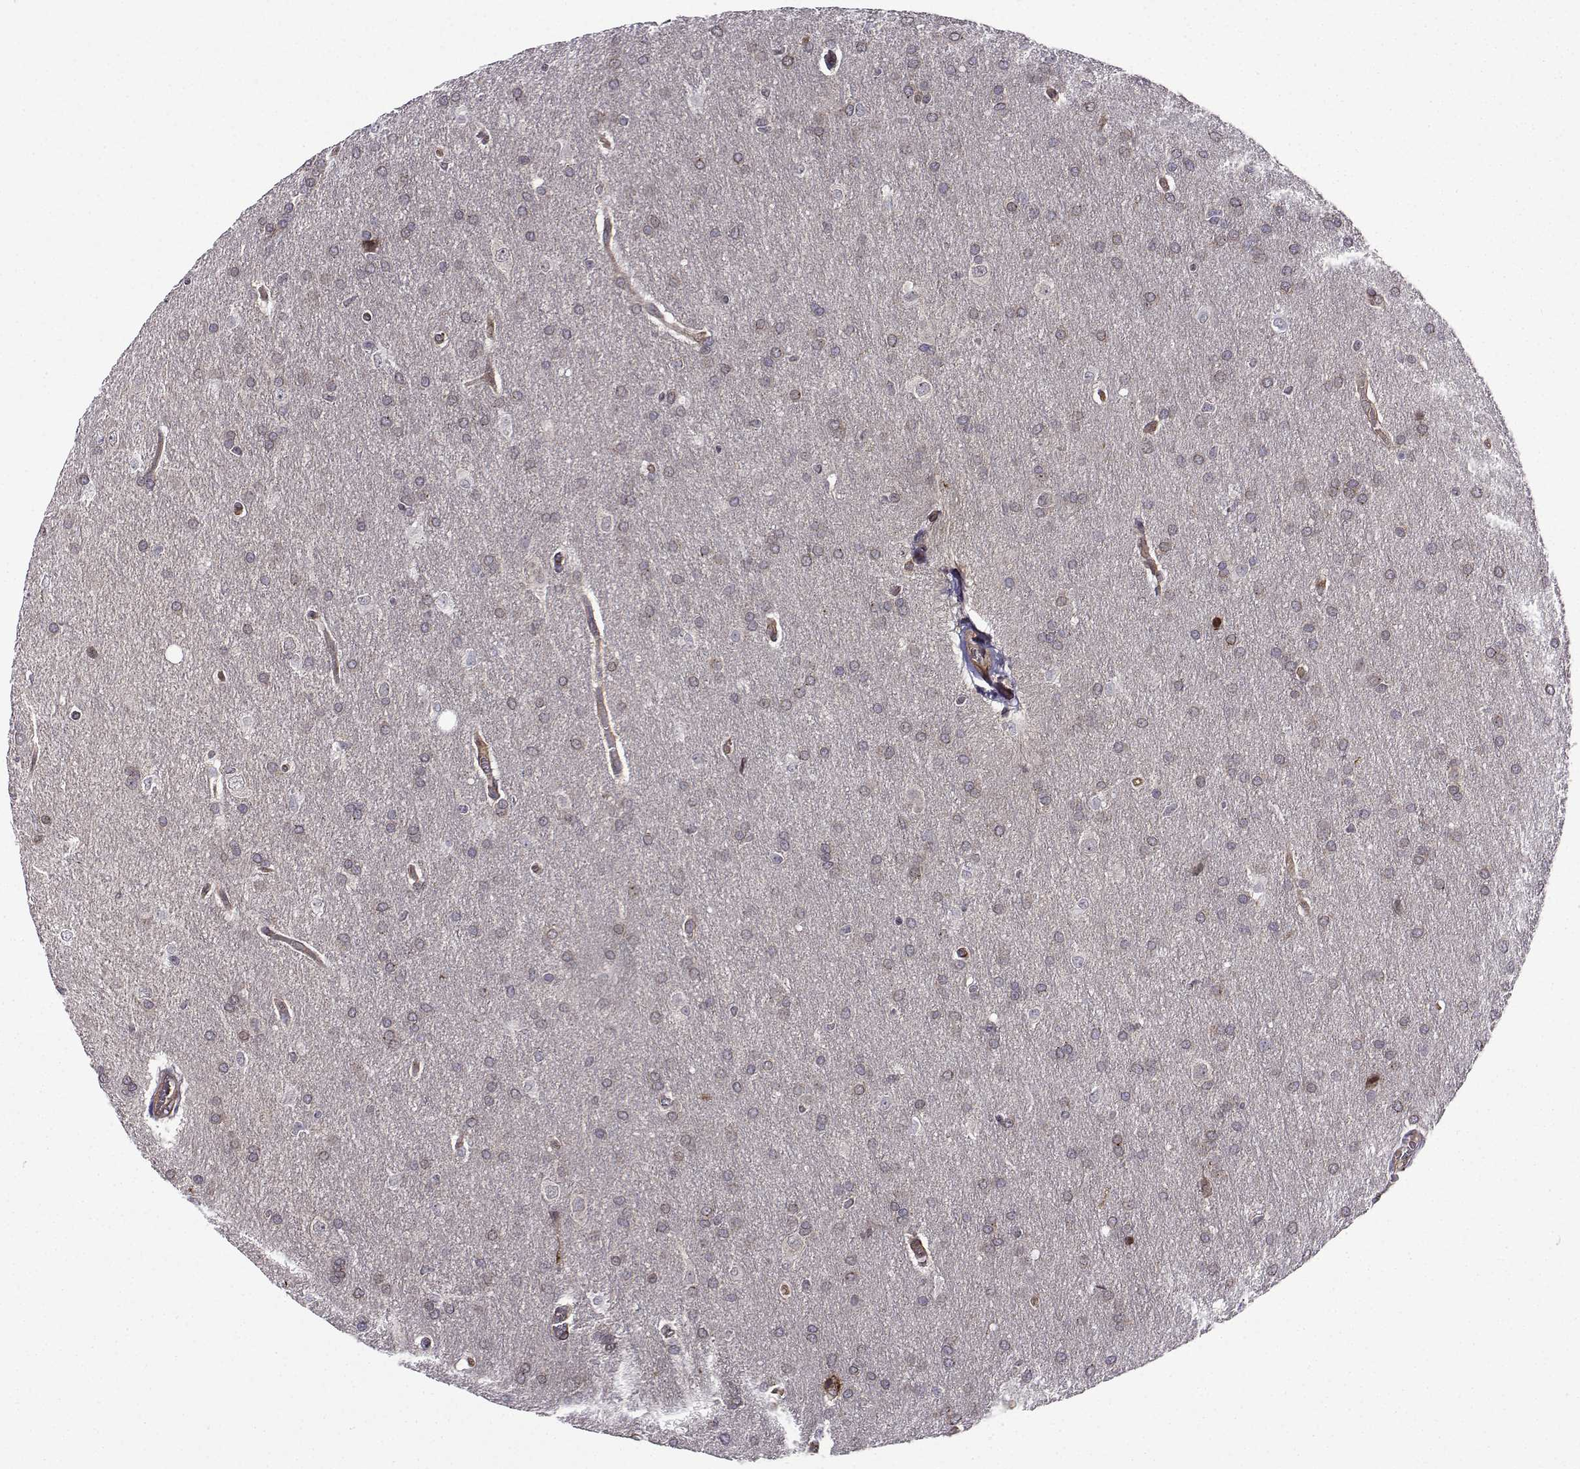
{"staining": {"intensity": "negative", "quantity": "none", "location": "none"}, "tissue": "glioma", "cell_type": "Tumor cells", "image_type": "cancer", "snomed": [{"axis": "morphology", "description": "Glioma, malignant, Low grade"}, {"axis": "topography", "description": "Brain"}], "caption": "Immunohistochemical staining of glioma displays no significant positivity in tumor cells.", "gene": "ITGB8", "patient": {"sex": "female", "age": 32}}